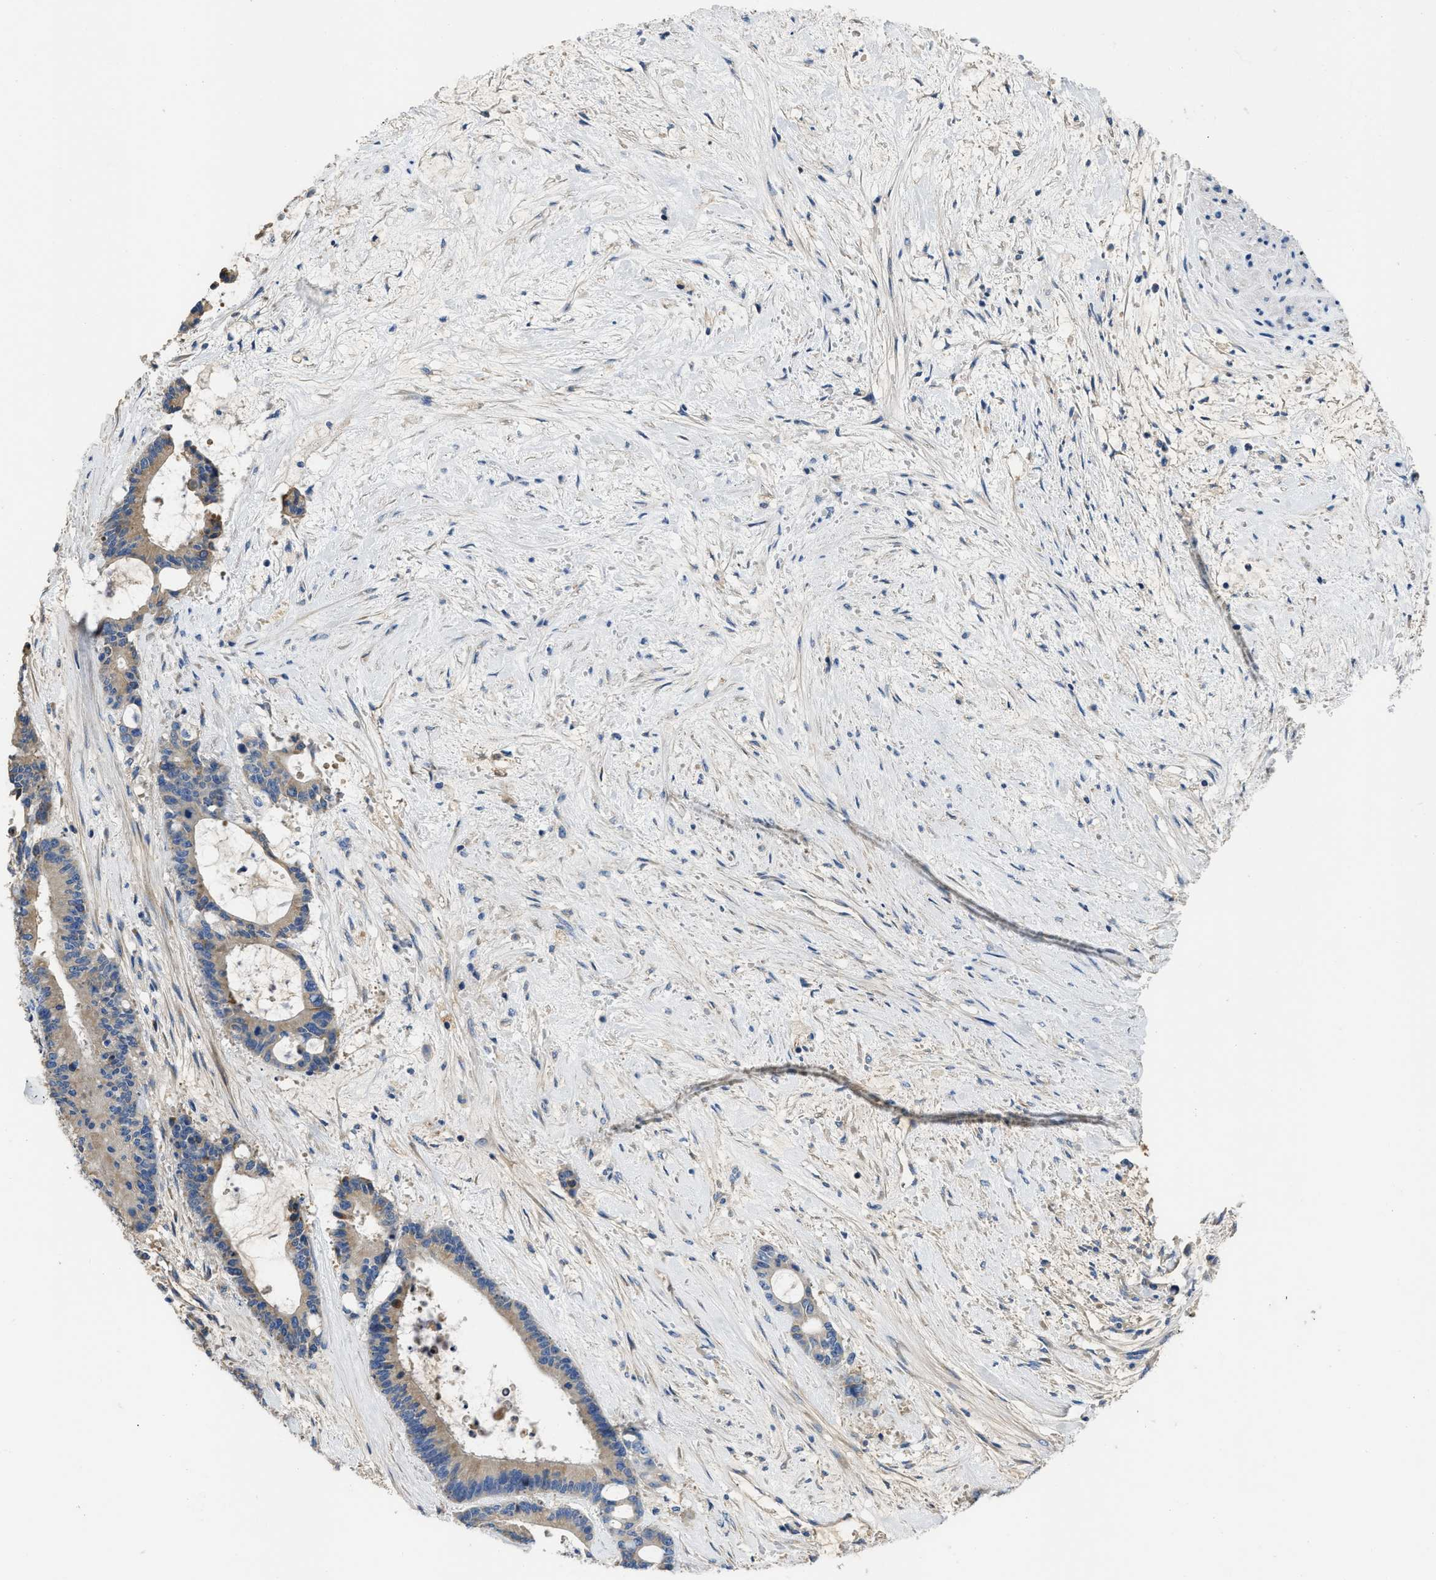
{"staining": {"intensity": "moderate", "quantity": "<25%", "location": "cytoplasmic/membranous"}, "tissue": "liver cancer", "cell_type": "Tumor cells", "image_type": "cancer", "snomed": [{"axis": "morphology", "description": "Normal tissue, NOS"}, {"axis": "morphology", "description": "Cholangiocarcinoma"}, {"axis": "topography", "description": "Liver"}, {"axis": "topography", "description": "Peripheral nerve tissue"}], "caption": "Immunohistochemical staining of cholangiocarcinoma (liver) reveals low levels of moderate cytoplasmic/membranous staining in about <25% of tumor cells.", "gene": "C1S", "patient": {"sex": "female", "age": 73}}